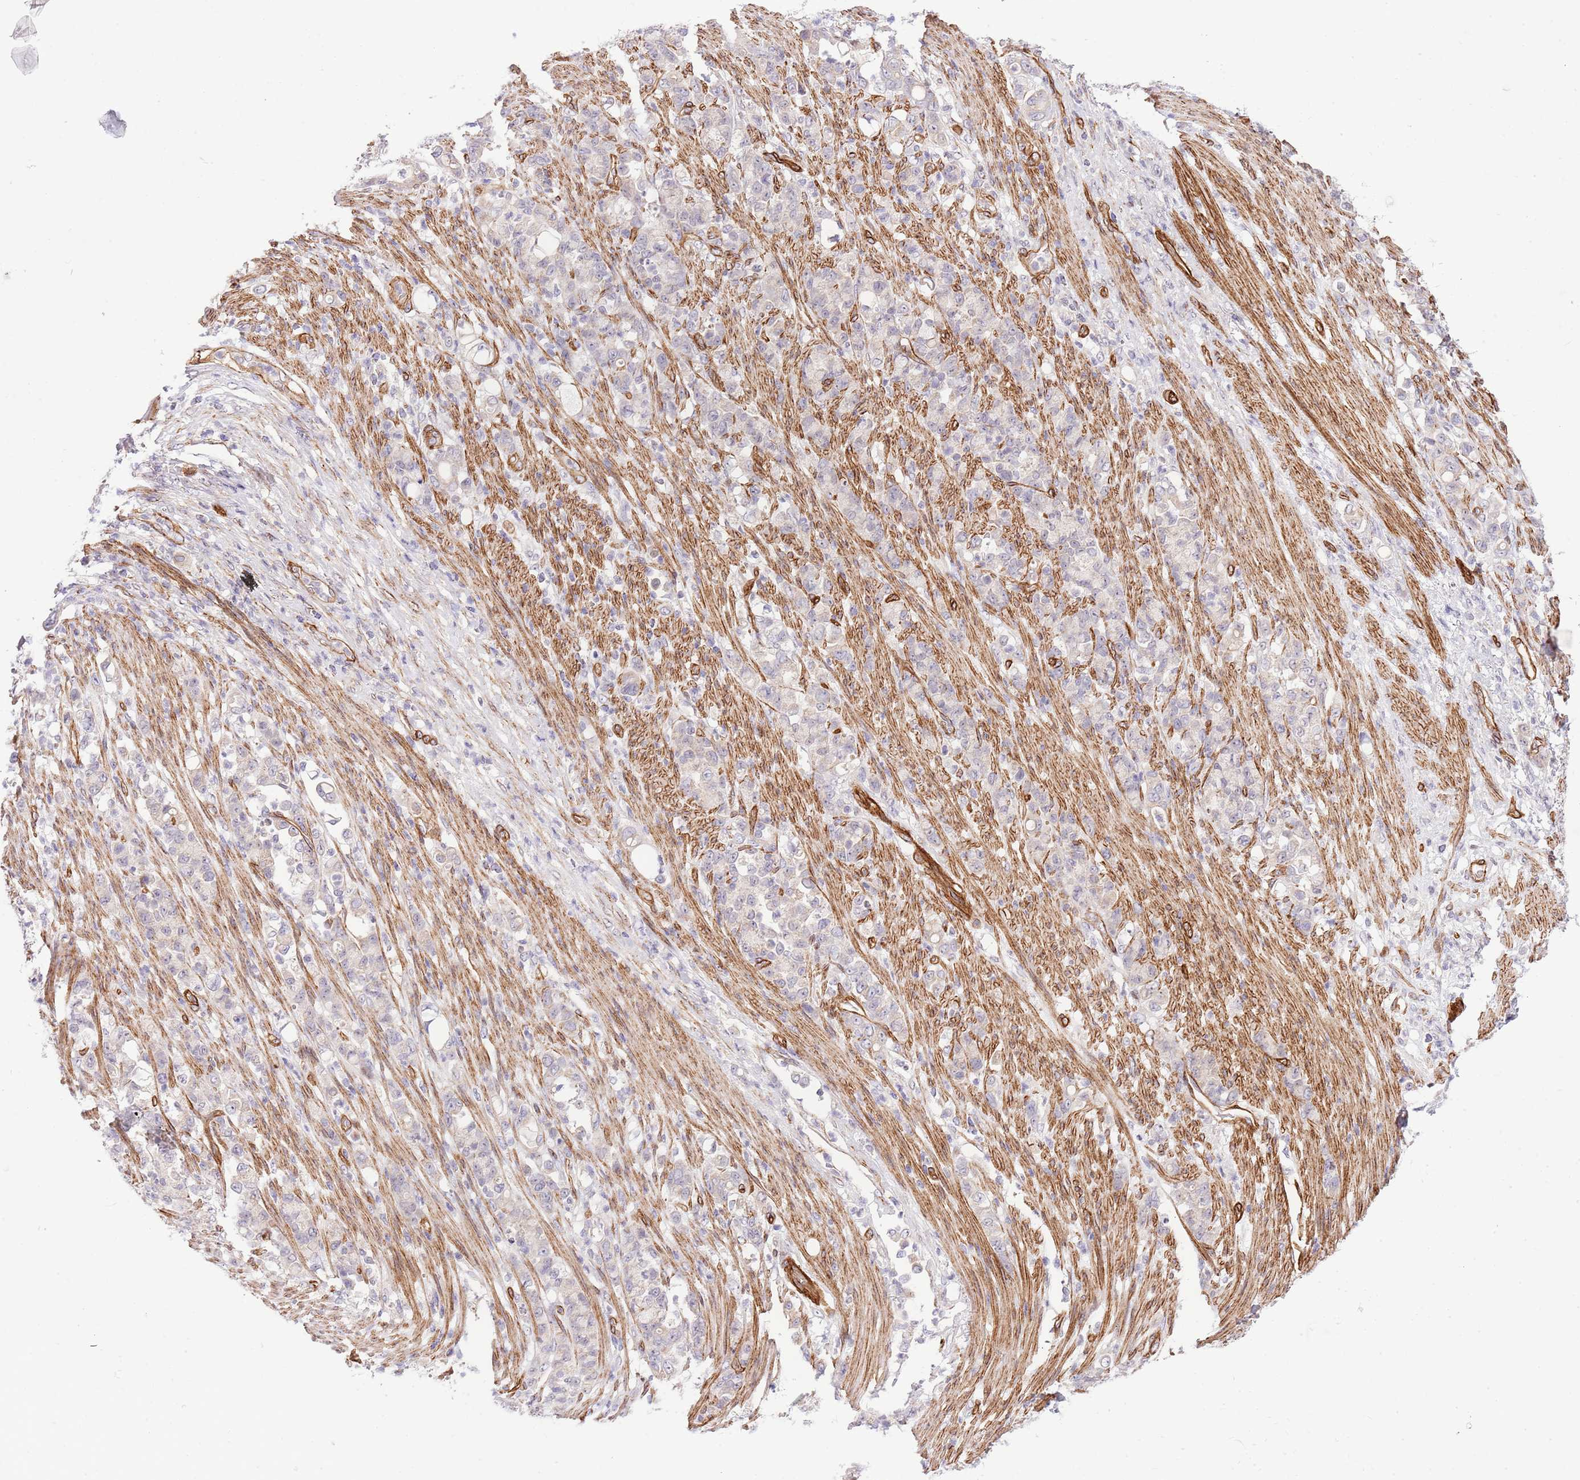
{"staining": {"intensity": "negative", "quantity": "none", "location": "none"}, "tissue": "stomach cancer", "cell_type": "Tumor cells", "image_type": "cancer", "snomed": [{"axis": "morphology", "description": "Normal tissue, NOS"}, {"axis": "morphology", "description": "Adenocarcinoma, NOS"}, {"axis": "topography", "description": "Stomach"}], "caption": "DAB (3,3'-diaminobenzidine) immunohistochemical staining of stomach adenocarcinoma exhibits no significant expression in tumor cells. (Brightfield microscopy of DAB immunohistochemistry (IHC) at high magnification).", "gene": "NEK3", "patient": {"sex": "female", "age": 79}}